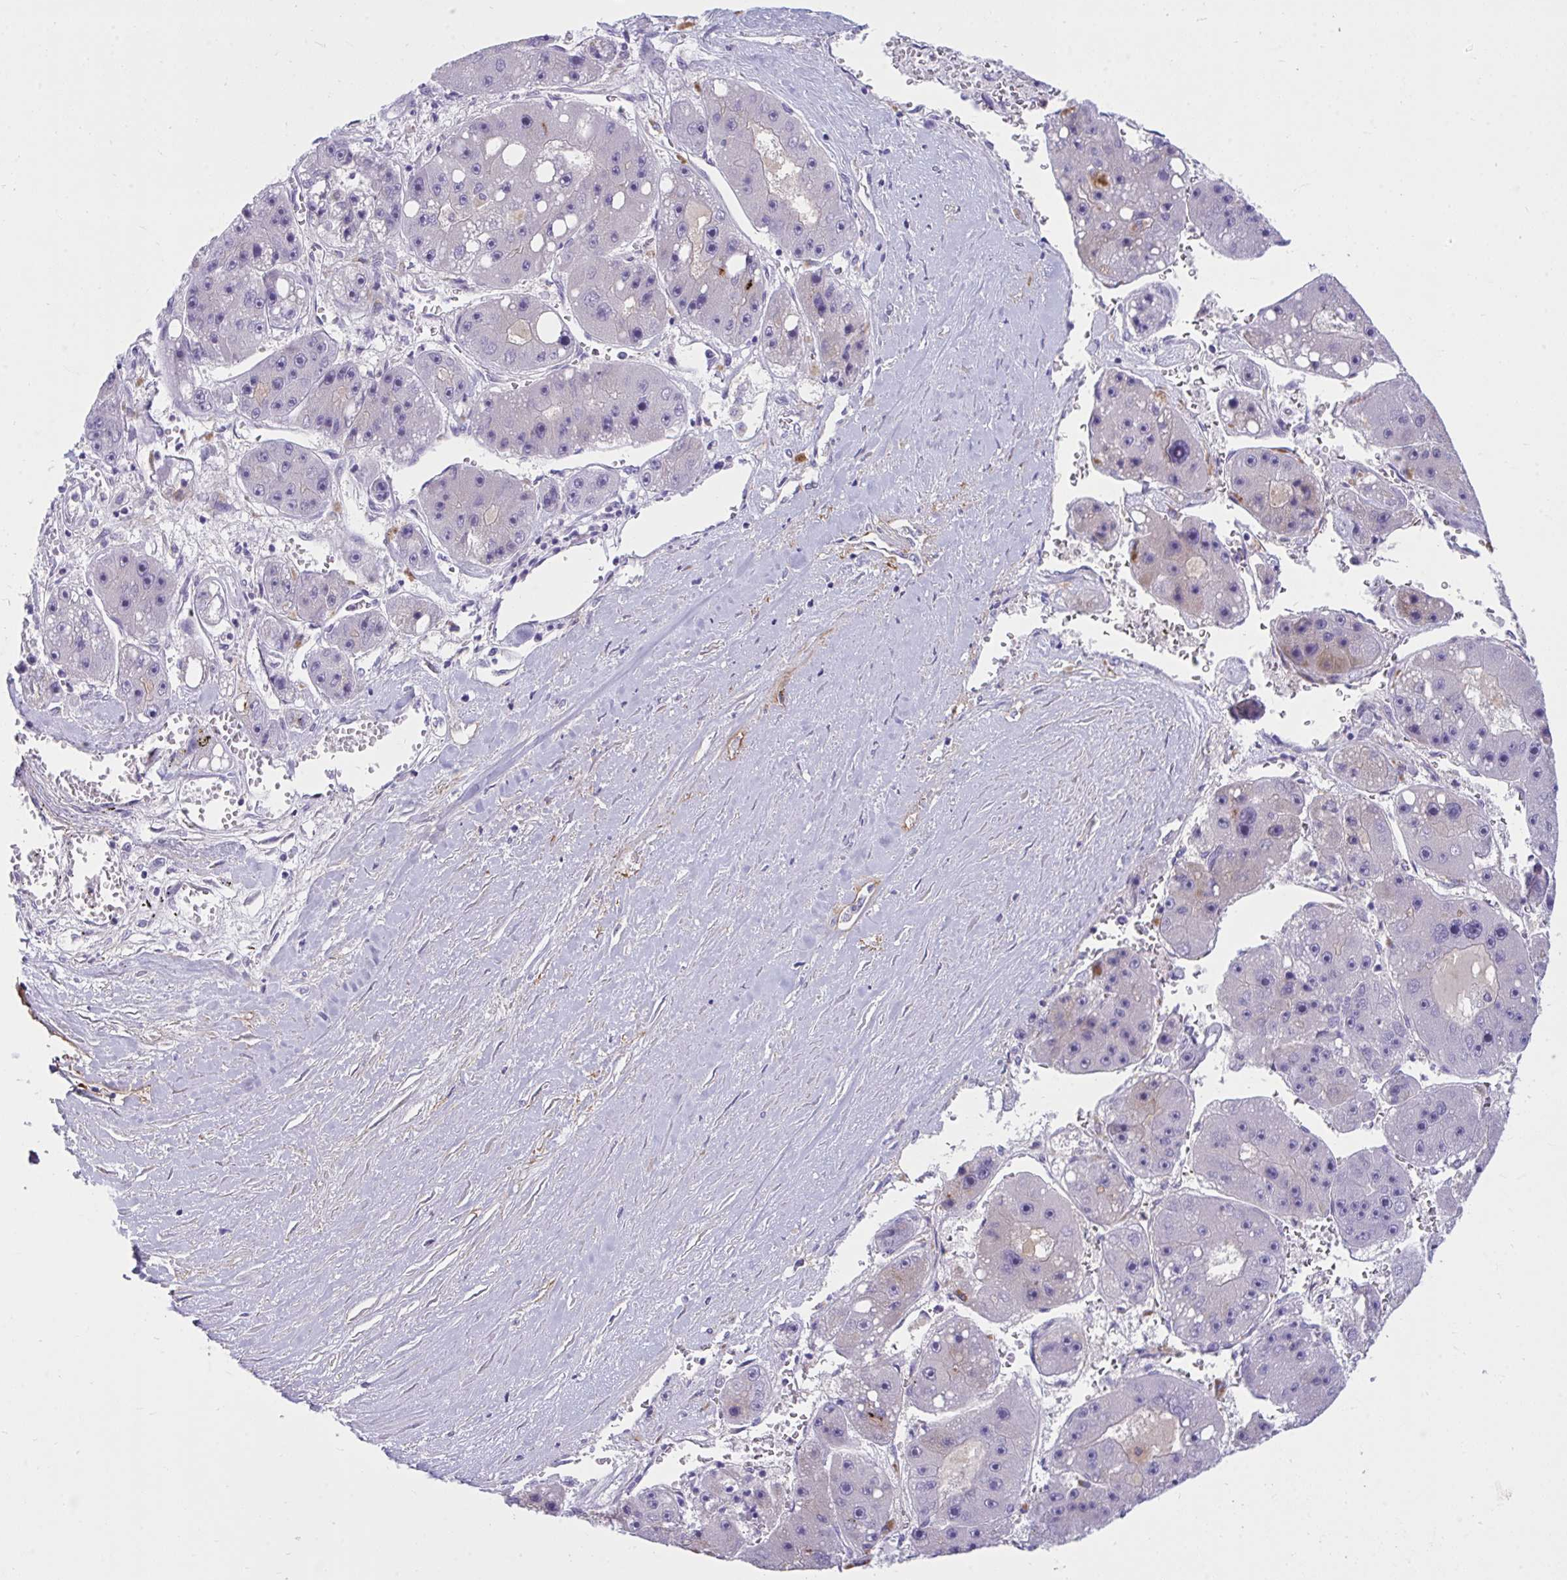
{"staining": {"intensity": "negative", "quantity": "none", "location": "none"}, "tissue": "liver cancer", "cell_type": "Tumor cells", "image_type": "cancer", "snomed": [{"axis": "morphology", "description": "Carcinoma, Hepatocellular, NOS"}, {"axis": "topography", "description": "Liver"}], "caption": "Immunohistochemistry (IHC) of liver cancer (hepatocellular carcinoma) reveals no positivity in tumor cells.", "gene": "PIGZ", "patient": {"sex": "female", "age": 61}}